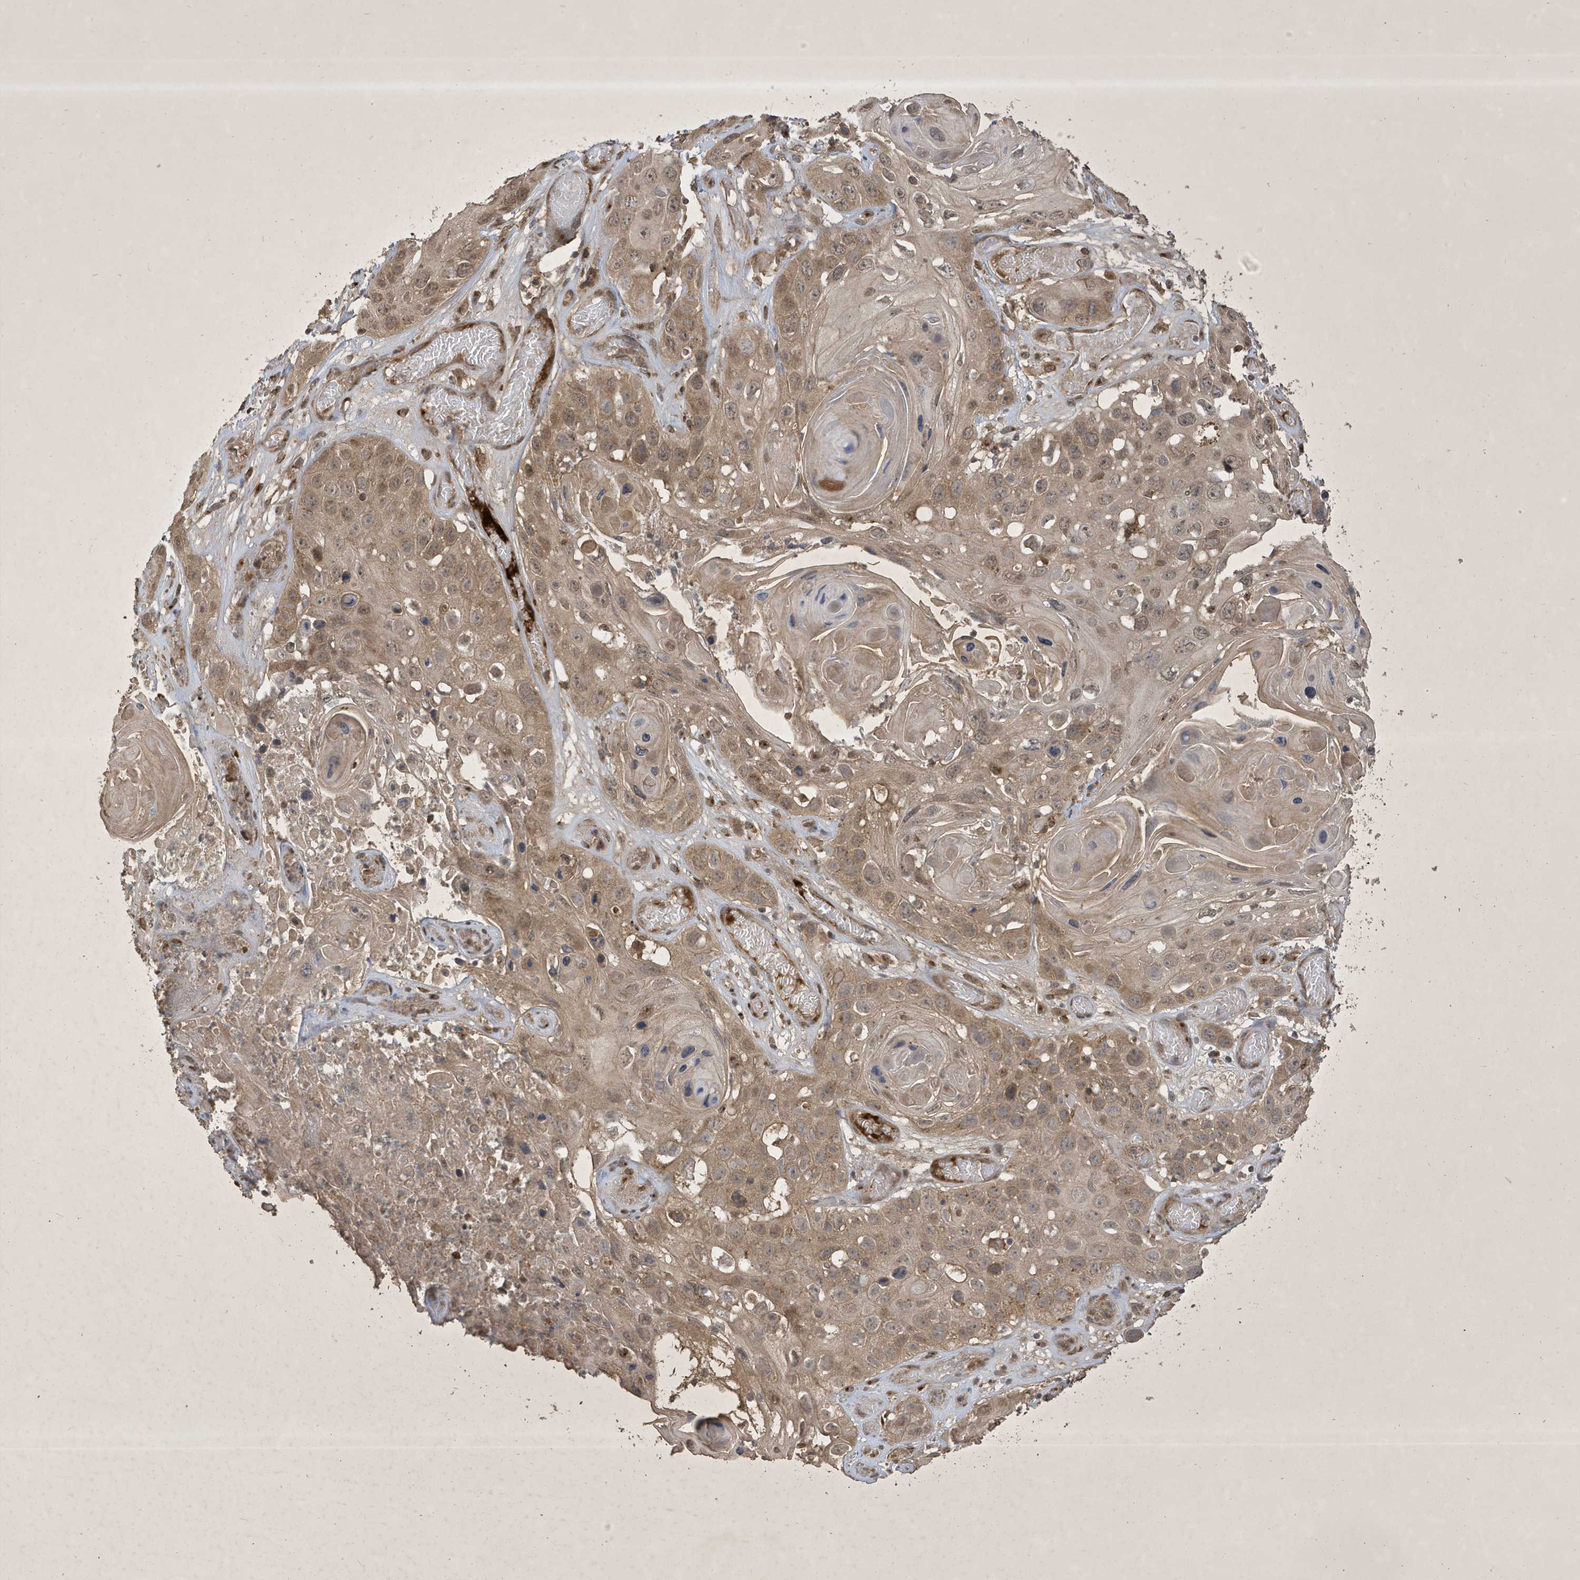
{"staining": {"intensity": "weak", "quantity": ">75%", "location": "cytoplasmic/membranous"}, "tissue": "skin cancer", "cell_type": "Tumor cells", "image_type": "cancer", "snomed": [{"axis": "morphology", "description": "Squamous cell carcinoma, NOS"}, {"axis": "topography", "description": "Skin"}], "caption": "This is a photomicrograph of IHC staining of squamous cell carcinoma (skin), which shows weak positivity in the cytoplasmic/membranous of tumor cells.", "gene": "STX10", "patient": {"sex": "male", "age": 55}}